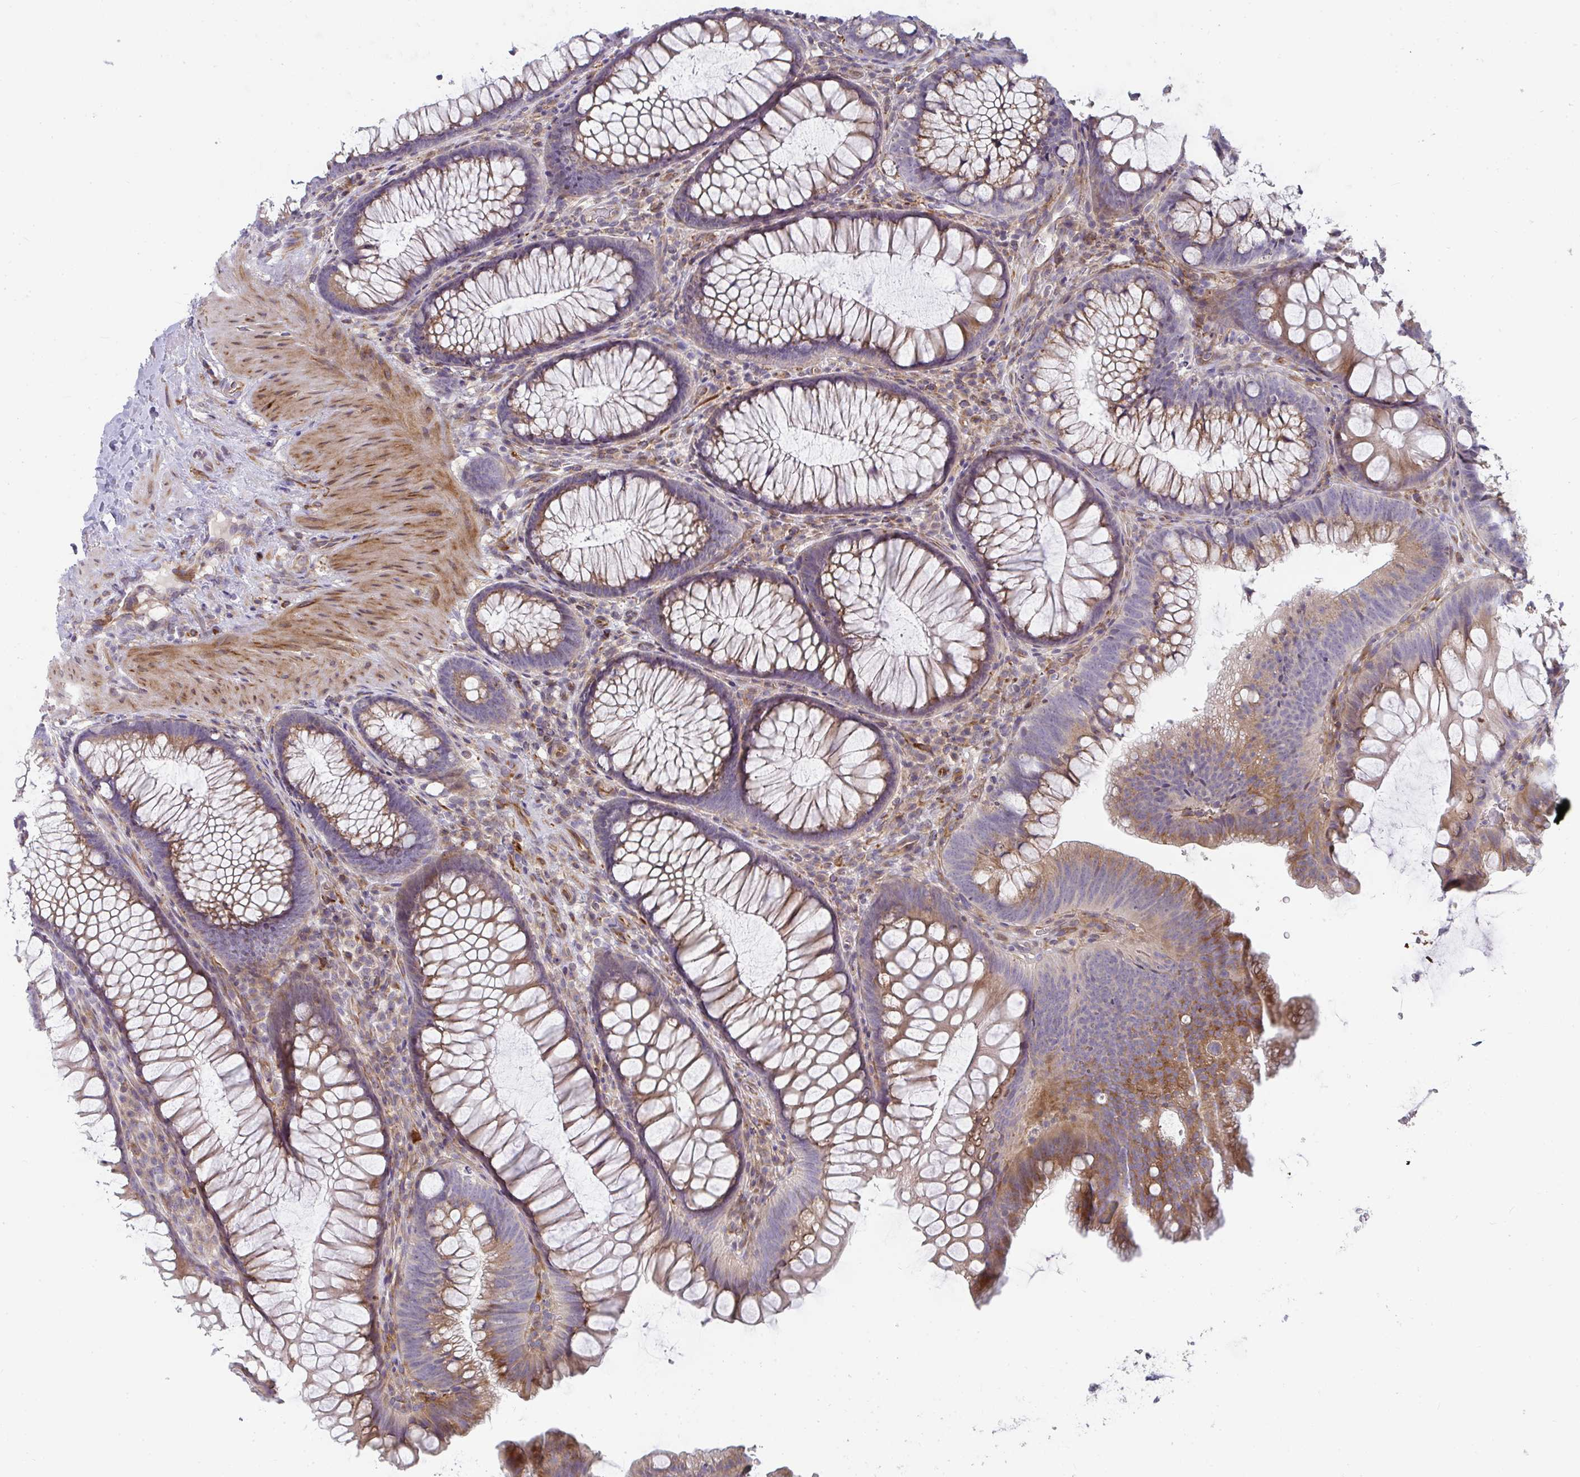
{"staining": {"intensity": "moderate", "quantity": "25%-75%", "location": "cytoplasmic/membranous"}, "tissue": "colon", "cell_type": "Endothelial cells", "image_type": "normal", "snomed": [{"axis": "morphology", "description": "Normal tissue, NOS"}, {"axis": "morphology", "description": "Adenoma, NOS"}, {"axis": "topography", "description": "Soft tissue"}, {"axis": "topography", "description": "Colon"}], "caption": "Immunohistochemical staining of benign colon reveals 25%-75% levels of moderate cytoplasmic/membranous protein positivity in approximately 25%-75% of endothelial cells.", "gene": "CSF3R", "patient": {"sex": "male", "age": 47}}